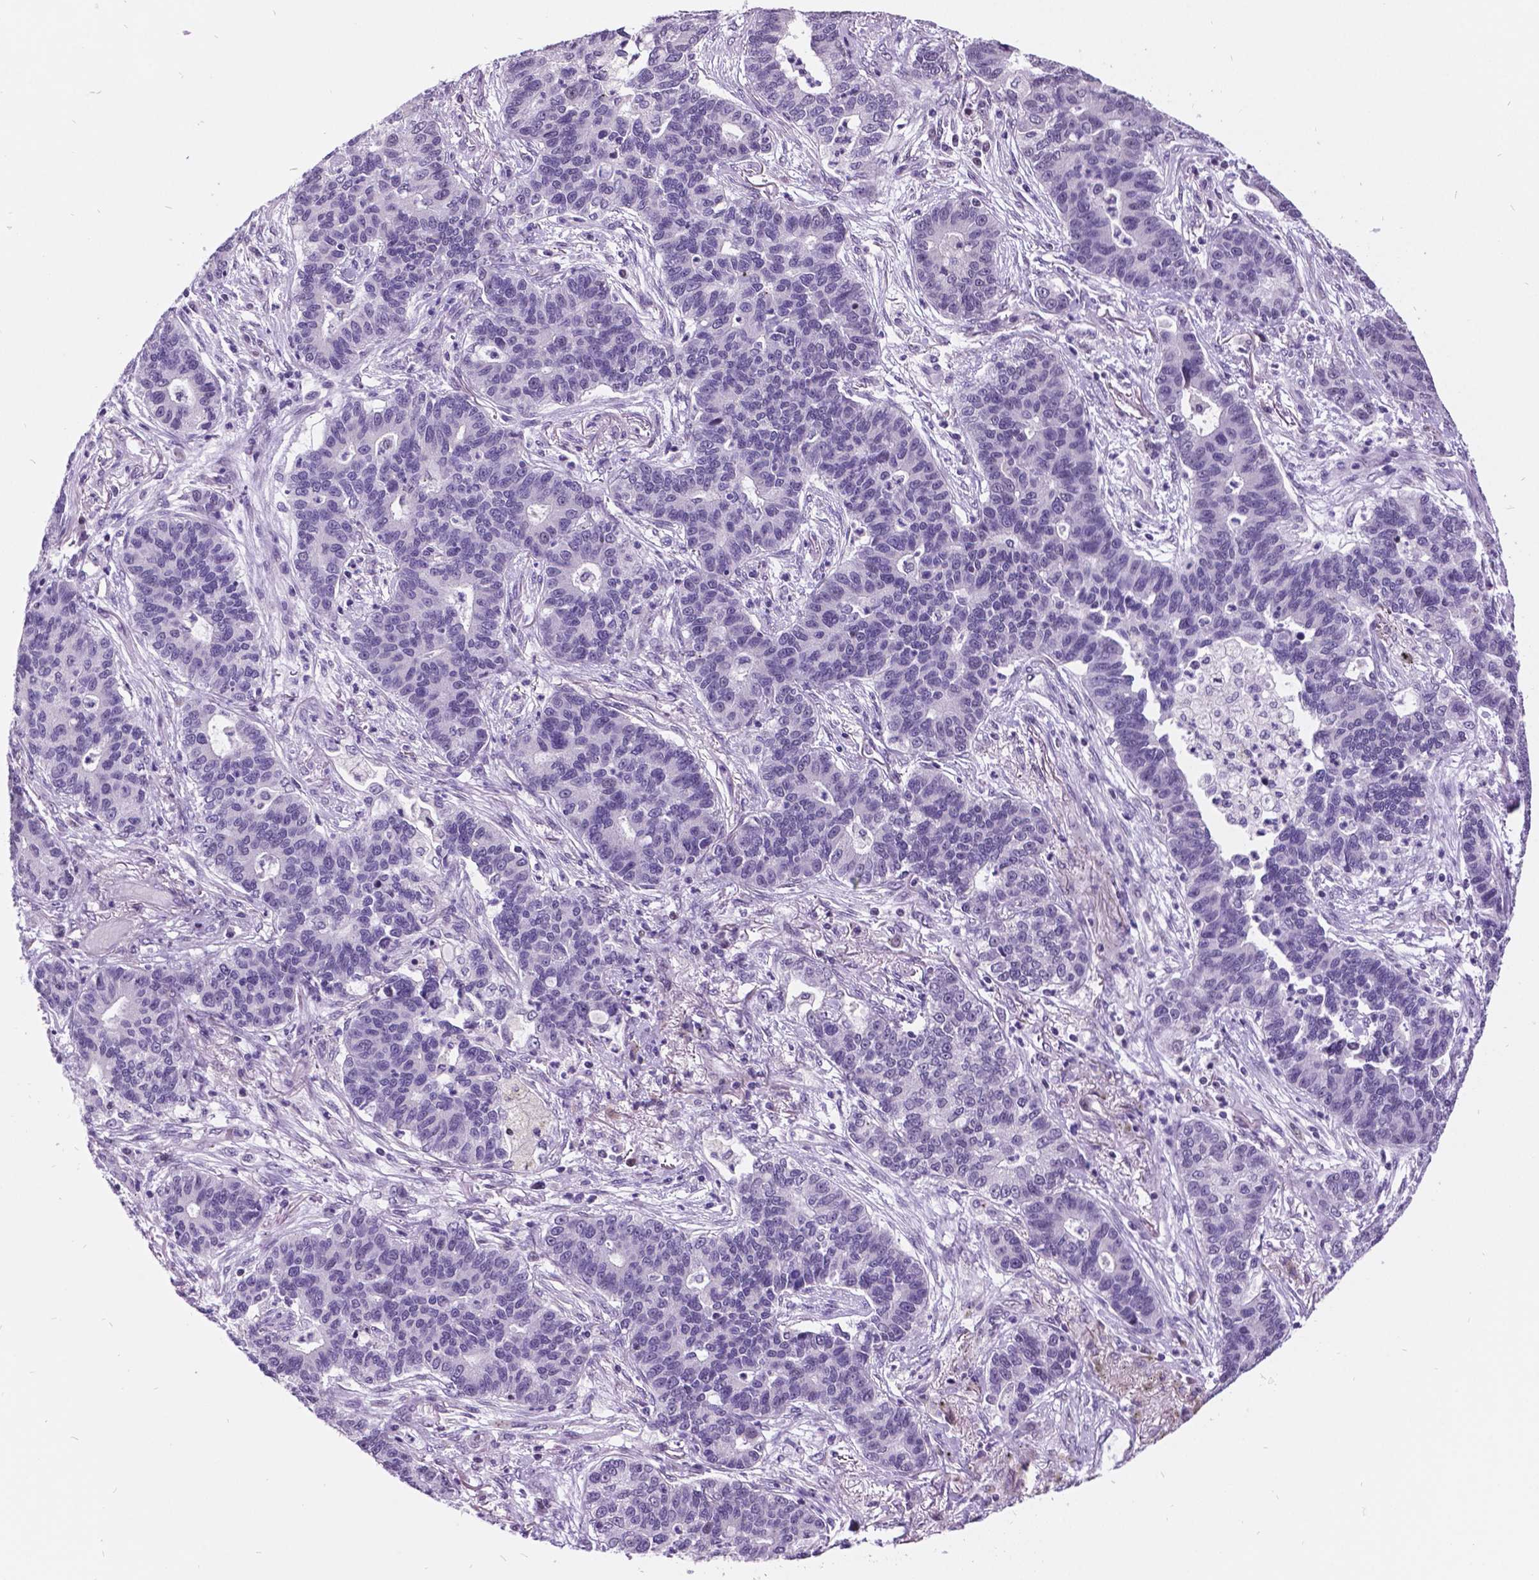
{"staining": {"intensity": "negative", "quantity": "none", "location": "none"}, "tissue": "lung cancer", "cell_type": "Tumor cells", "image_type": "cancer", "snomed": [{"axis": "morphology", "description": "Adenocarcinoma, NOS"}, {"axis": "topography", "description": "Lung"}], "caption": "A histopathology image of human lung cancer (adenocarcinoma) is negative for staining in tumor cells.", "gene": "DPF3", "patient": {"sex": "female", "age": 57}}